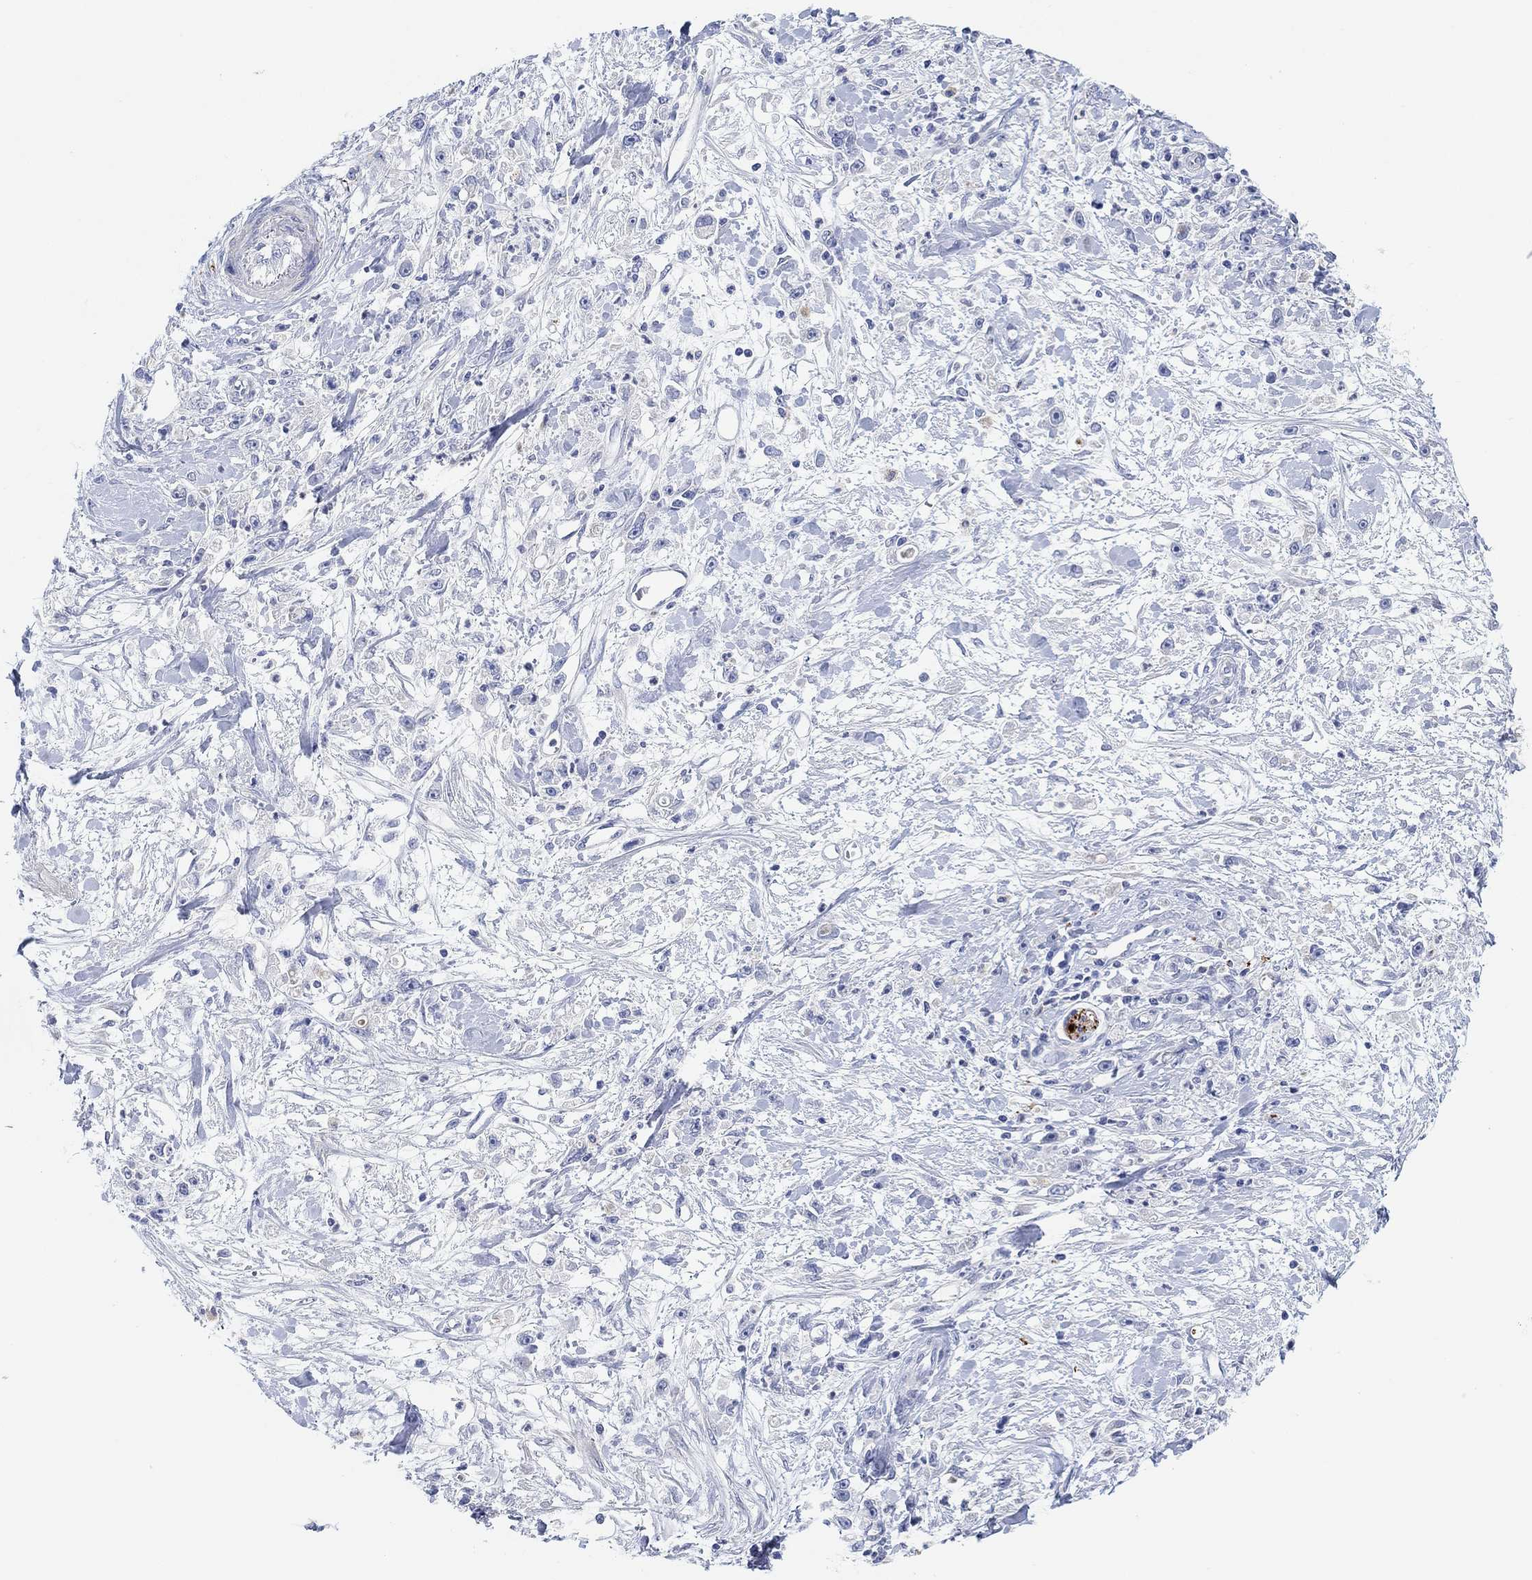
{"staining": {"intensity": "negative", "quantity": "none", "location": "none"}, "tissue": "stomach cancer", "cell_type": "Tumor cells", "image_type": "cancer", "snomed": [{"axis": "morphology", "description": "Adenocarcinoma, NOS"}, {"axis": "topography", "description": "Stomach"}], "caption": "High power microscopy image of an IHC histopathology image of stomach cancer (adenocarcinoma), revealing no significant positivity in tumor cells.", "gene": "VAT1L", "patient": {"sex": "female", "age": 59}}